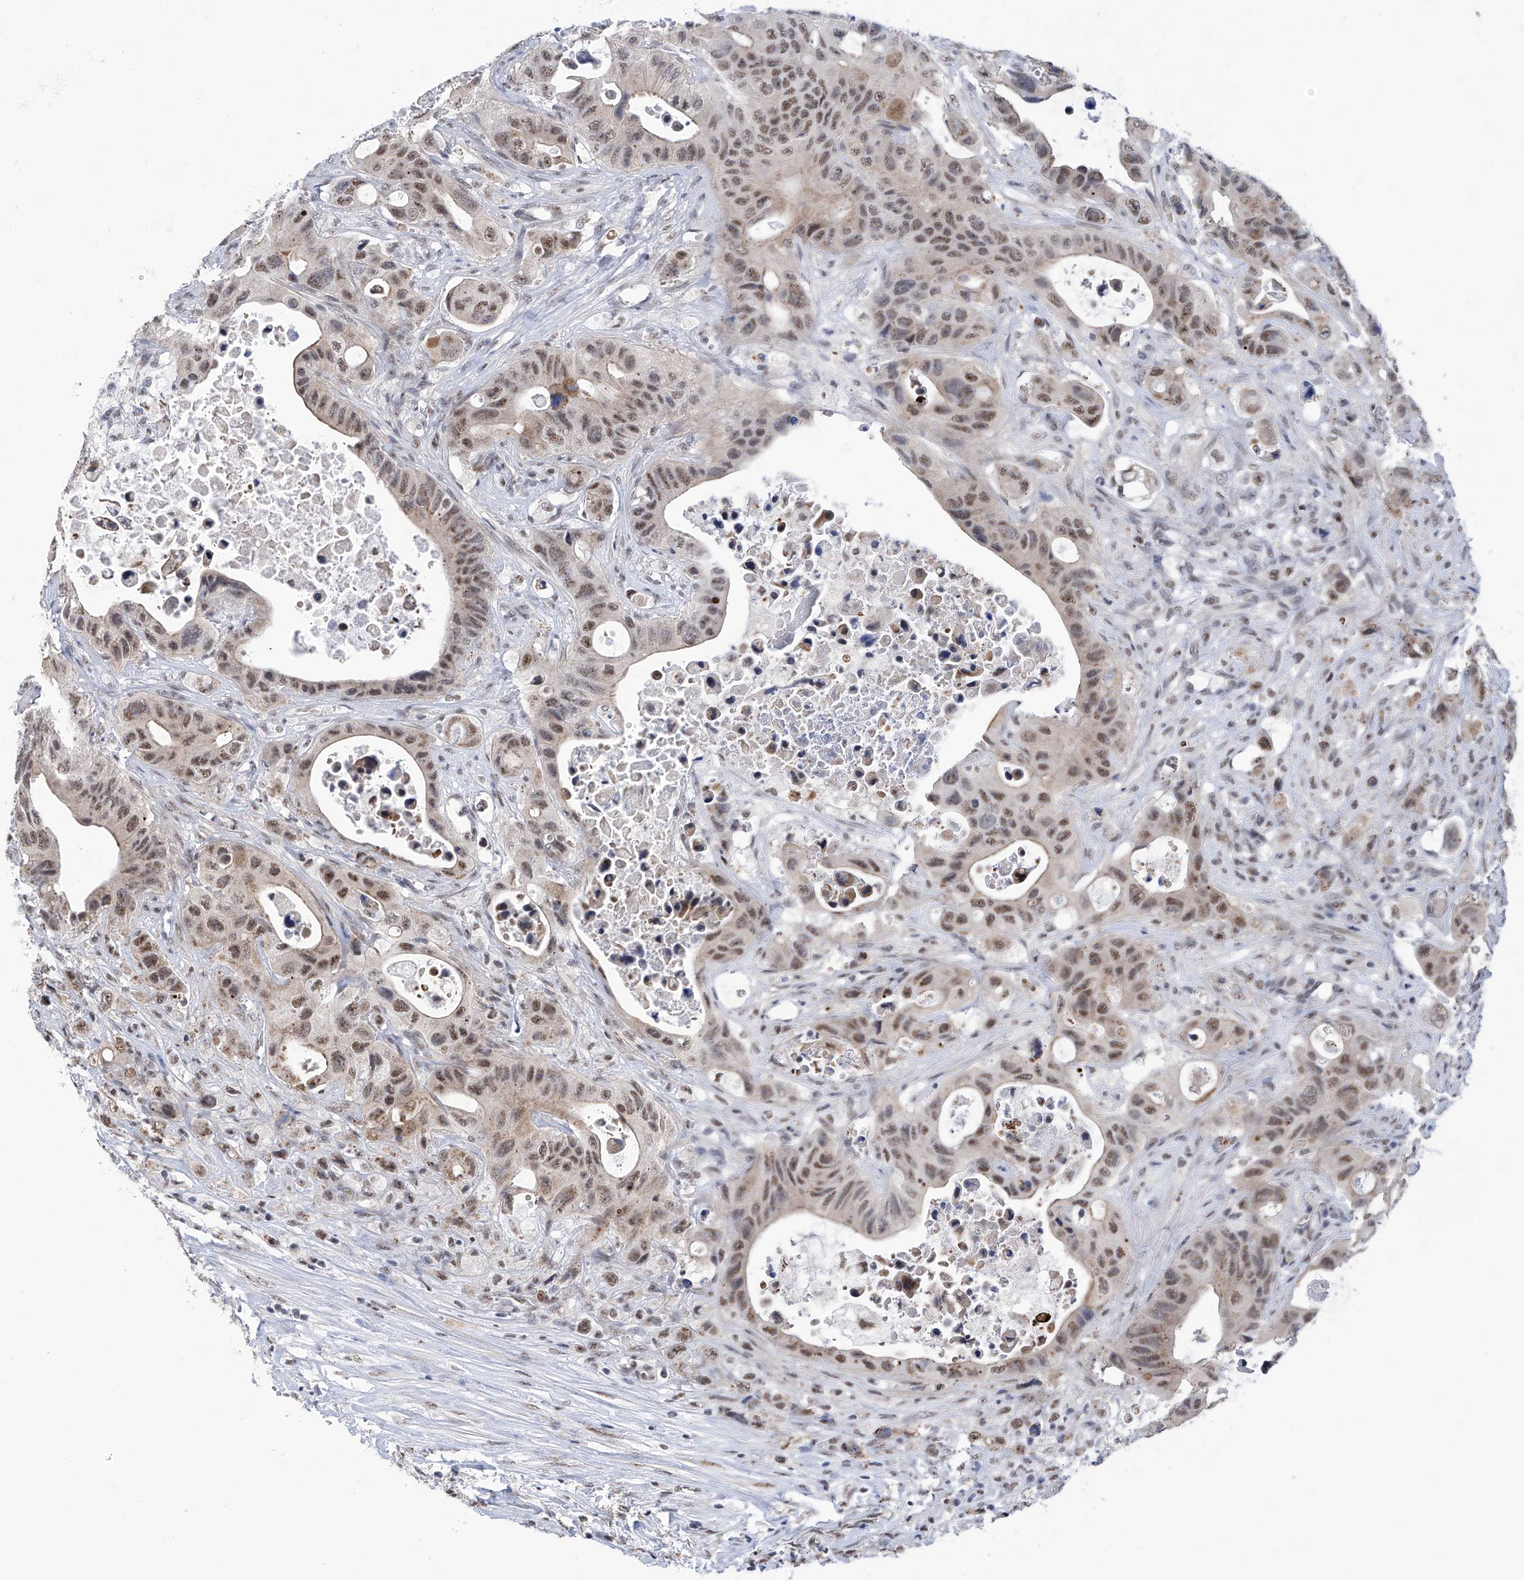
{"staining": {"intensity": "moderate", "quantity": ">75%", "location": "nuclear"}, "tissue": "colorectal cancer", "cell_type": "Tumor cells", "image_type": "cancer", "snomed": [{"axis": "morphology", "description": "Adenocarcinoma, NOS"}, {"axis": "topography", "description": "Colon"}], "caption": "The immunohistochemical stain highlights moderate nuclear expression in tumor cells of colorectal cancer (adenocarcinoma) tissue.", "gene": "SART1", "patient": {"sex": "female", "age": 46}}